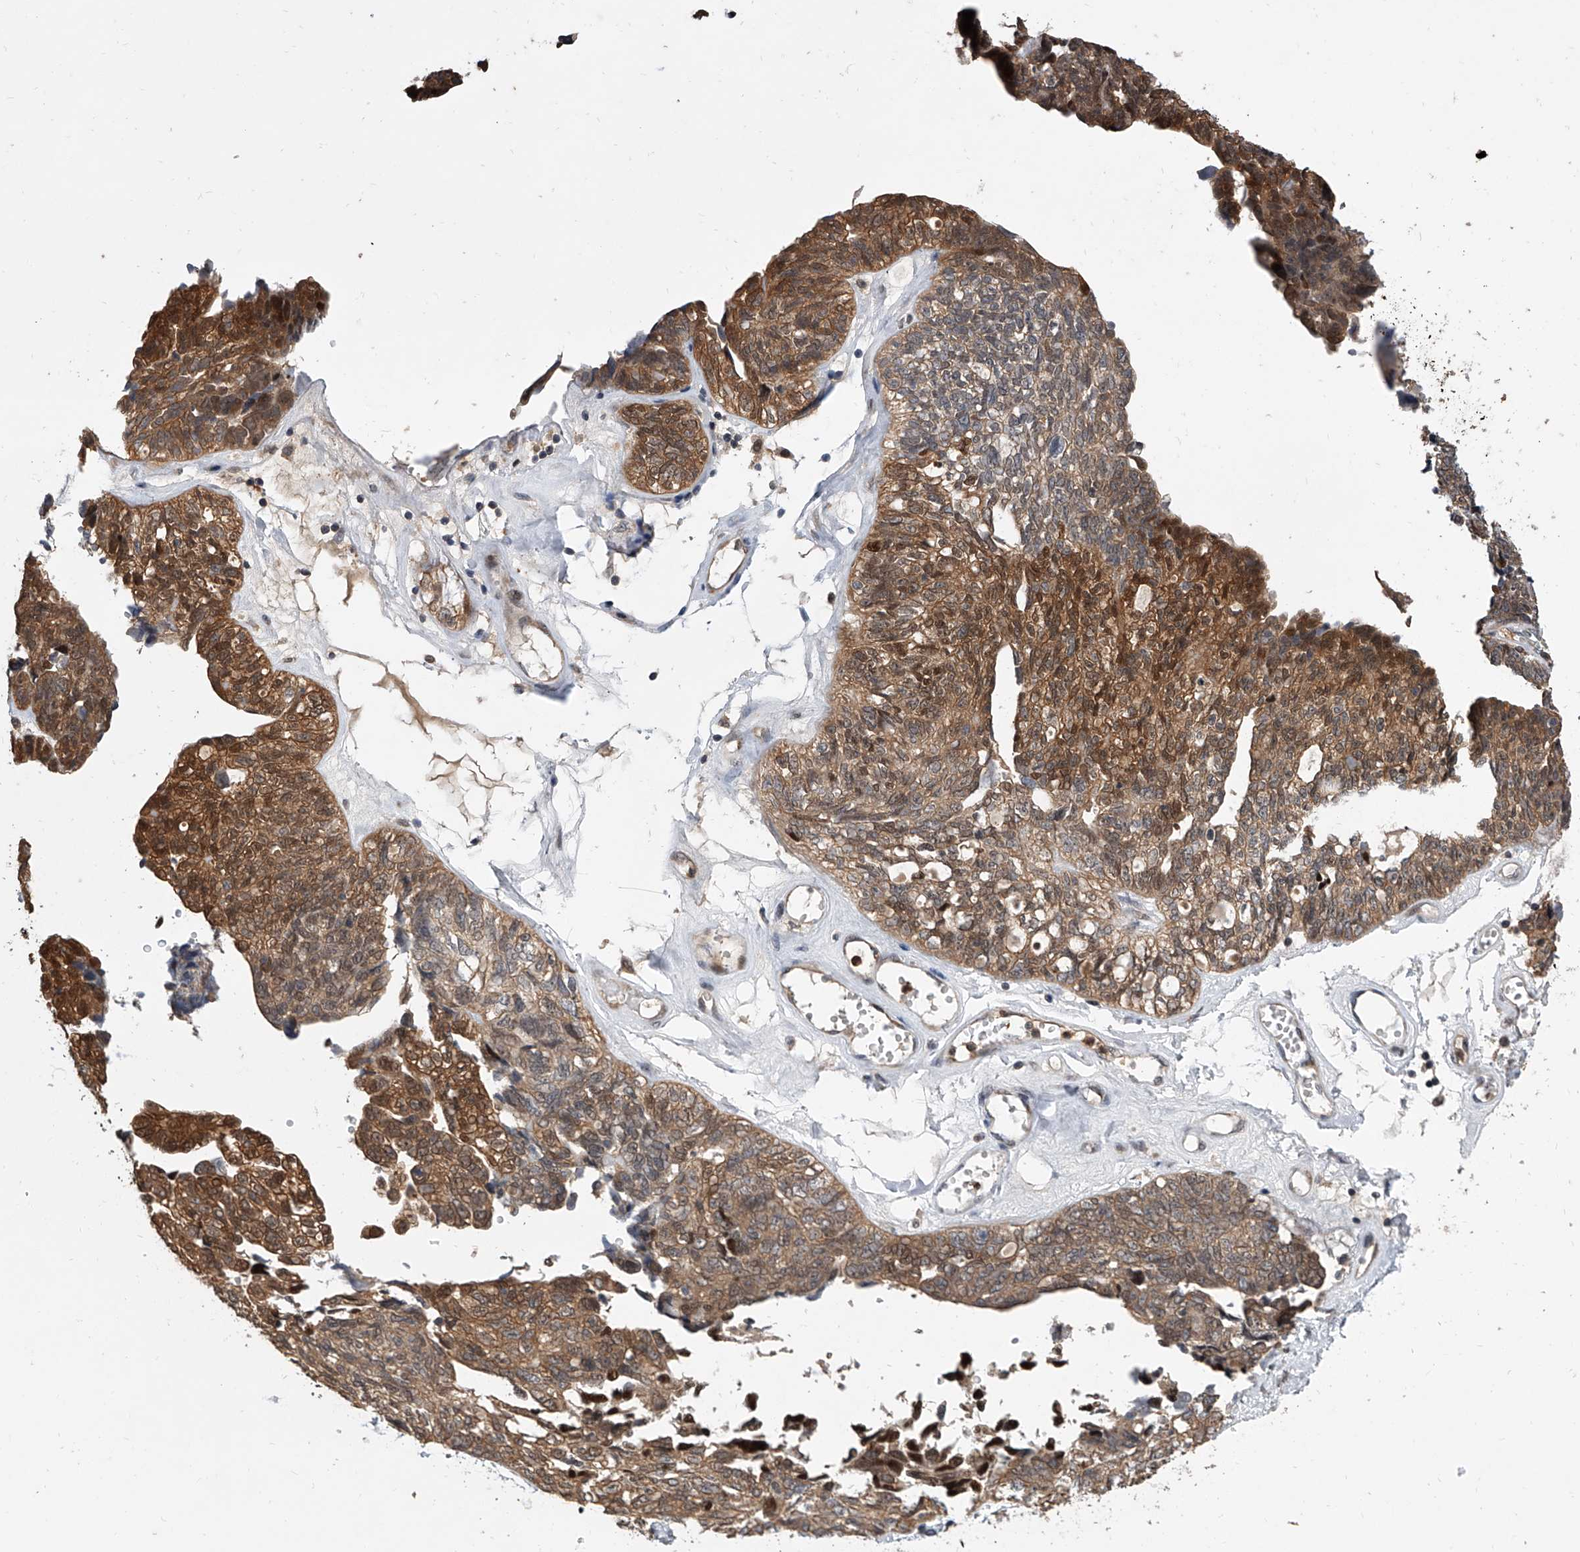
{"staining": {"intensity": "moderate", "quantity": ">75%", "location": "cytoplasmic/membranous"}, "tissue": "ovarian cancer", "cell_type": "Tumor cells", "image_type": "cancer", "snomed": [{"axis": "morphology", "description": "Cystadenocarcinoma, serous, NOS"}, {"axis": "topography", "description": "Ovary"}], "caption": "A histopathology image of human ovarian serous cystadenocarcinoma stained for a protein shows moderate cytoplasmic/membranous brown staining in tumor cells.", "gene": "BHLHE23", "patient": {"sex": "female", "age": 79}}